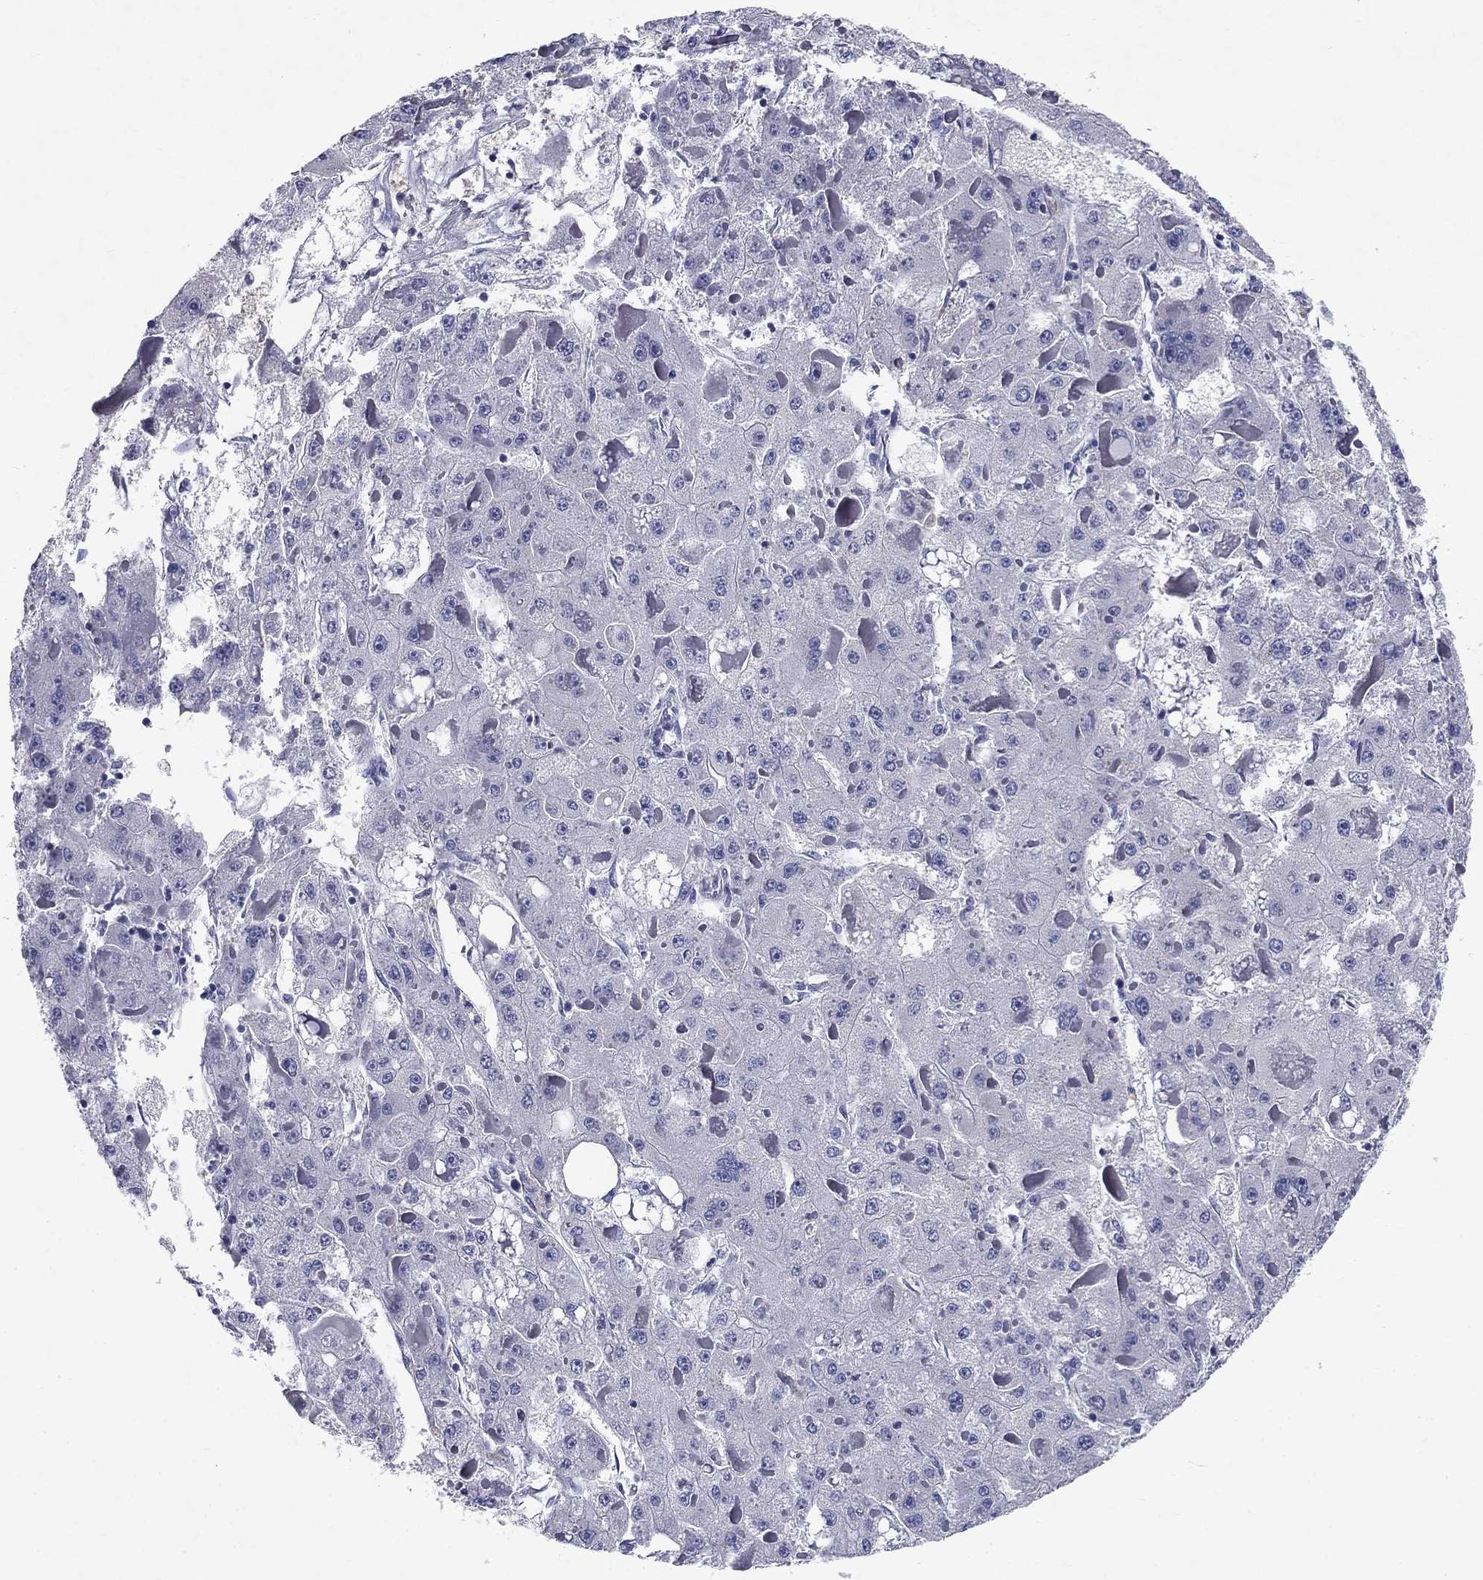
{"staining": {"intensity": "negative", "quantity": "none", "location": "none"}, "tissue": "liver cancer", "cell_type": "Tumor cells", "image_type": "cancer", "snomed": [{"axis": "morphology", "description": "Carcinoma, Hepatocellular, NOS"}, {"axis": "topography", "description": "Liver"}], "caption": "Immunohistochemistry (IHC) image of neoplastic tissue: human hepatocellular carcinoma (liver) stained with DAB (3,3'-diaminobenzidine) displays no significant protein expression in tumor cells.", "gene": "GLTP", "patient": {"sex": "female", "age": 73}}